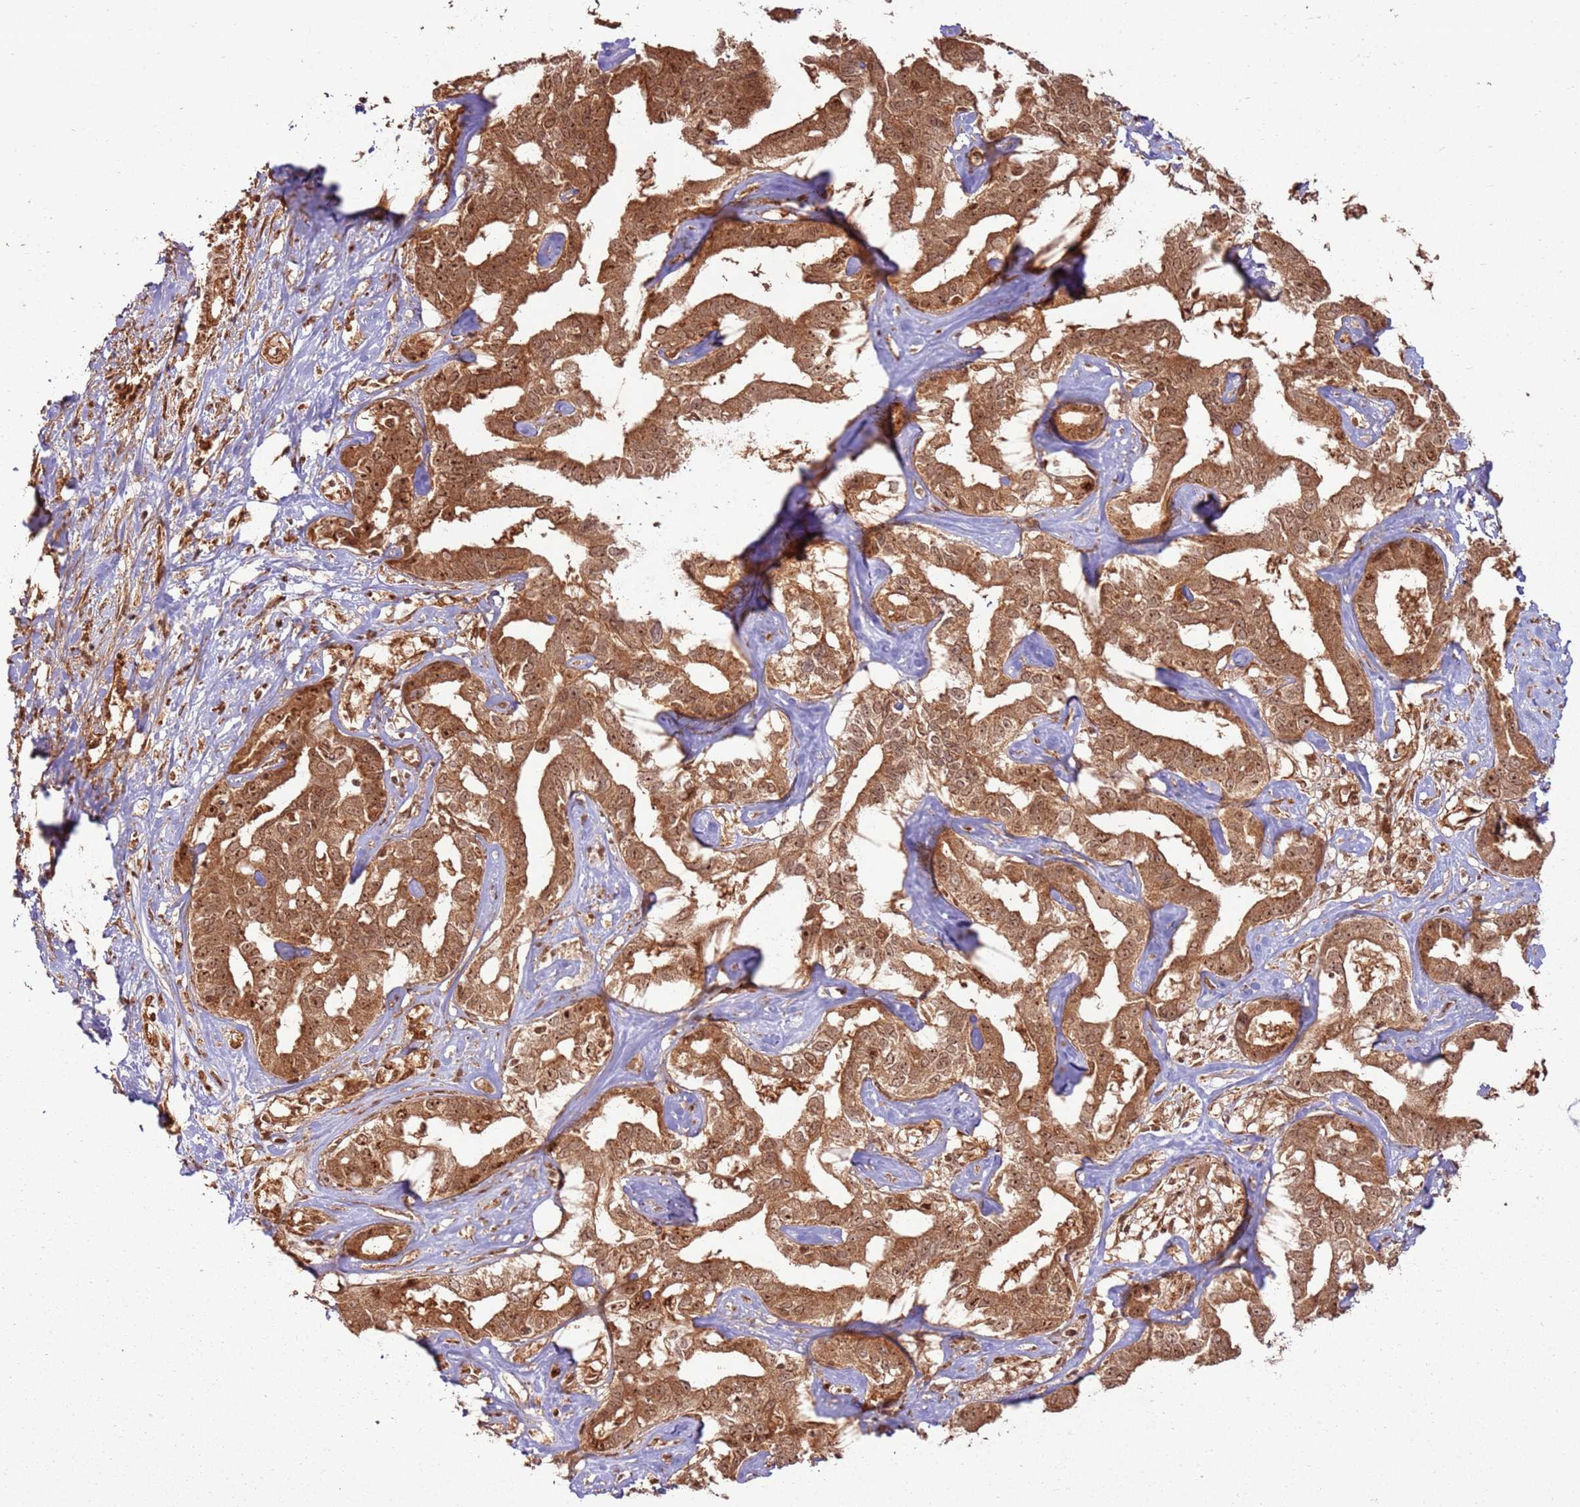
{"staining": {"intensity": "moderate", "quantity": ">75%", "location": "cytoplasmic/membranous,nuclear"}, "tissue": "liver cancer", "cell_type": "Tumor cells", "image_type": "cancer", "snomed": [{"axis": "morphology", "description": "Cholangiocarcinoma"}, {"axis": "topography", "description": "Liver"}], "caption": "This is a micrograph of IHC staining of liver cancer (cholangiocarcinoma), which shows moderate positivity in the cytoplasmic/membranous and nuclear of tumor cells.", "gene": "TBC1D13", "patient": {"sex": "male", "age": 59}}